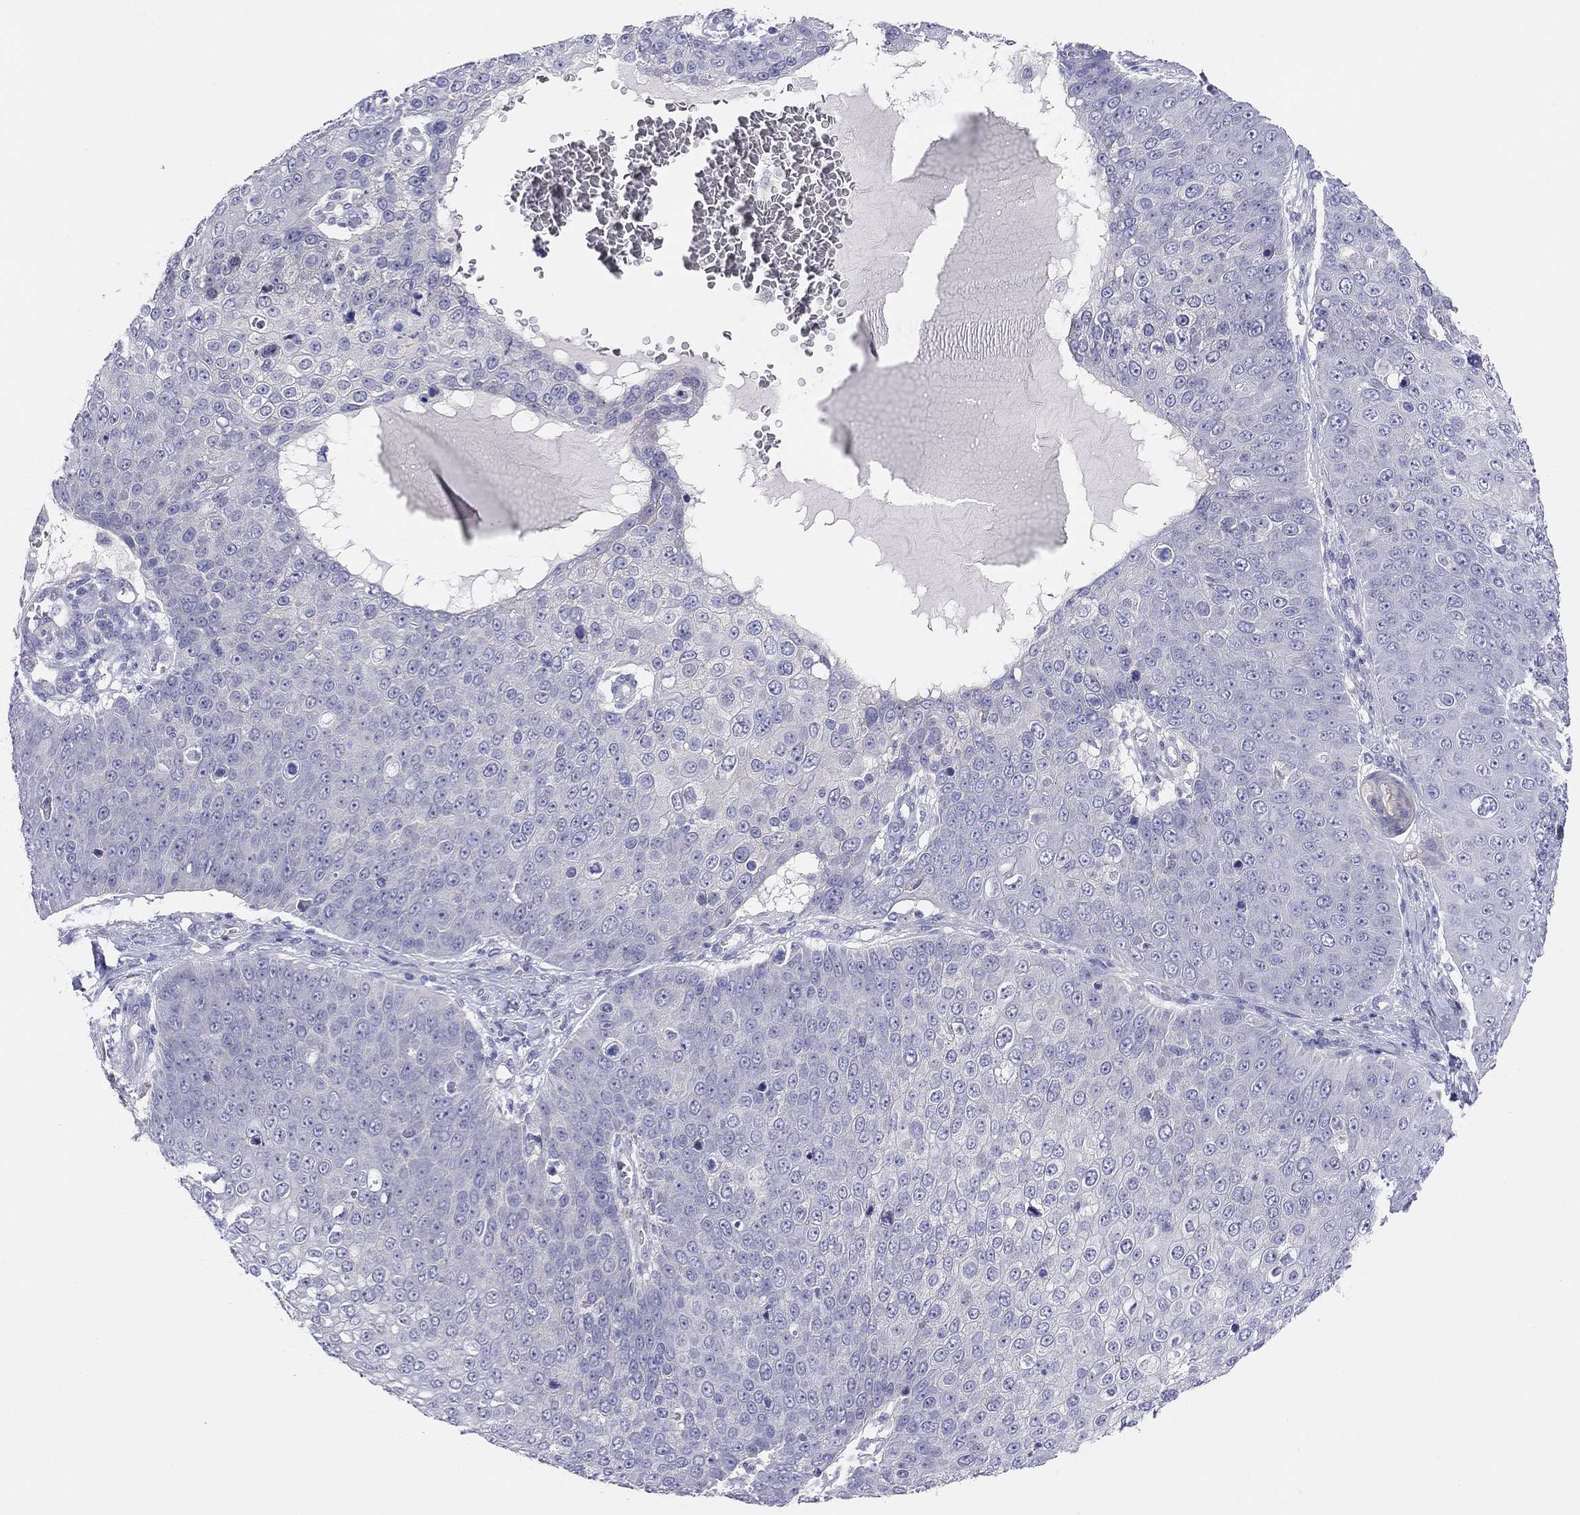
{"staining": {"intensity": "negative", "quantity": "none", "location": "none"}, "tissue": "skin cancer", "cell_type": "Tumor cells", "image_type": "cancer", "snomed": [{"axis": "morphology", "description": "Squamous cell carcinoma, NOS"}, {"axis": "topography", "description": "Skin"}], "caption": "The histopathology image displays no staining of tumor cells in skin squamous cell carcinoma.", "gene": "MGAT4C", "patient": {"sex": "male", "age": 71}}